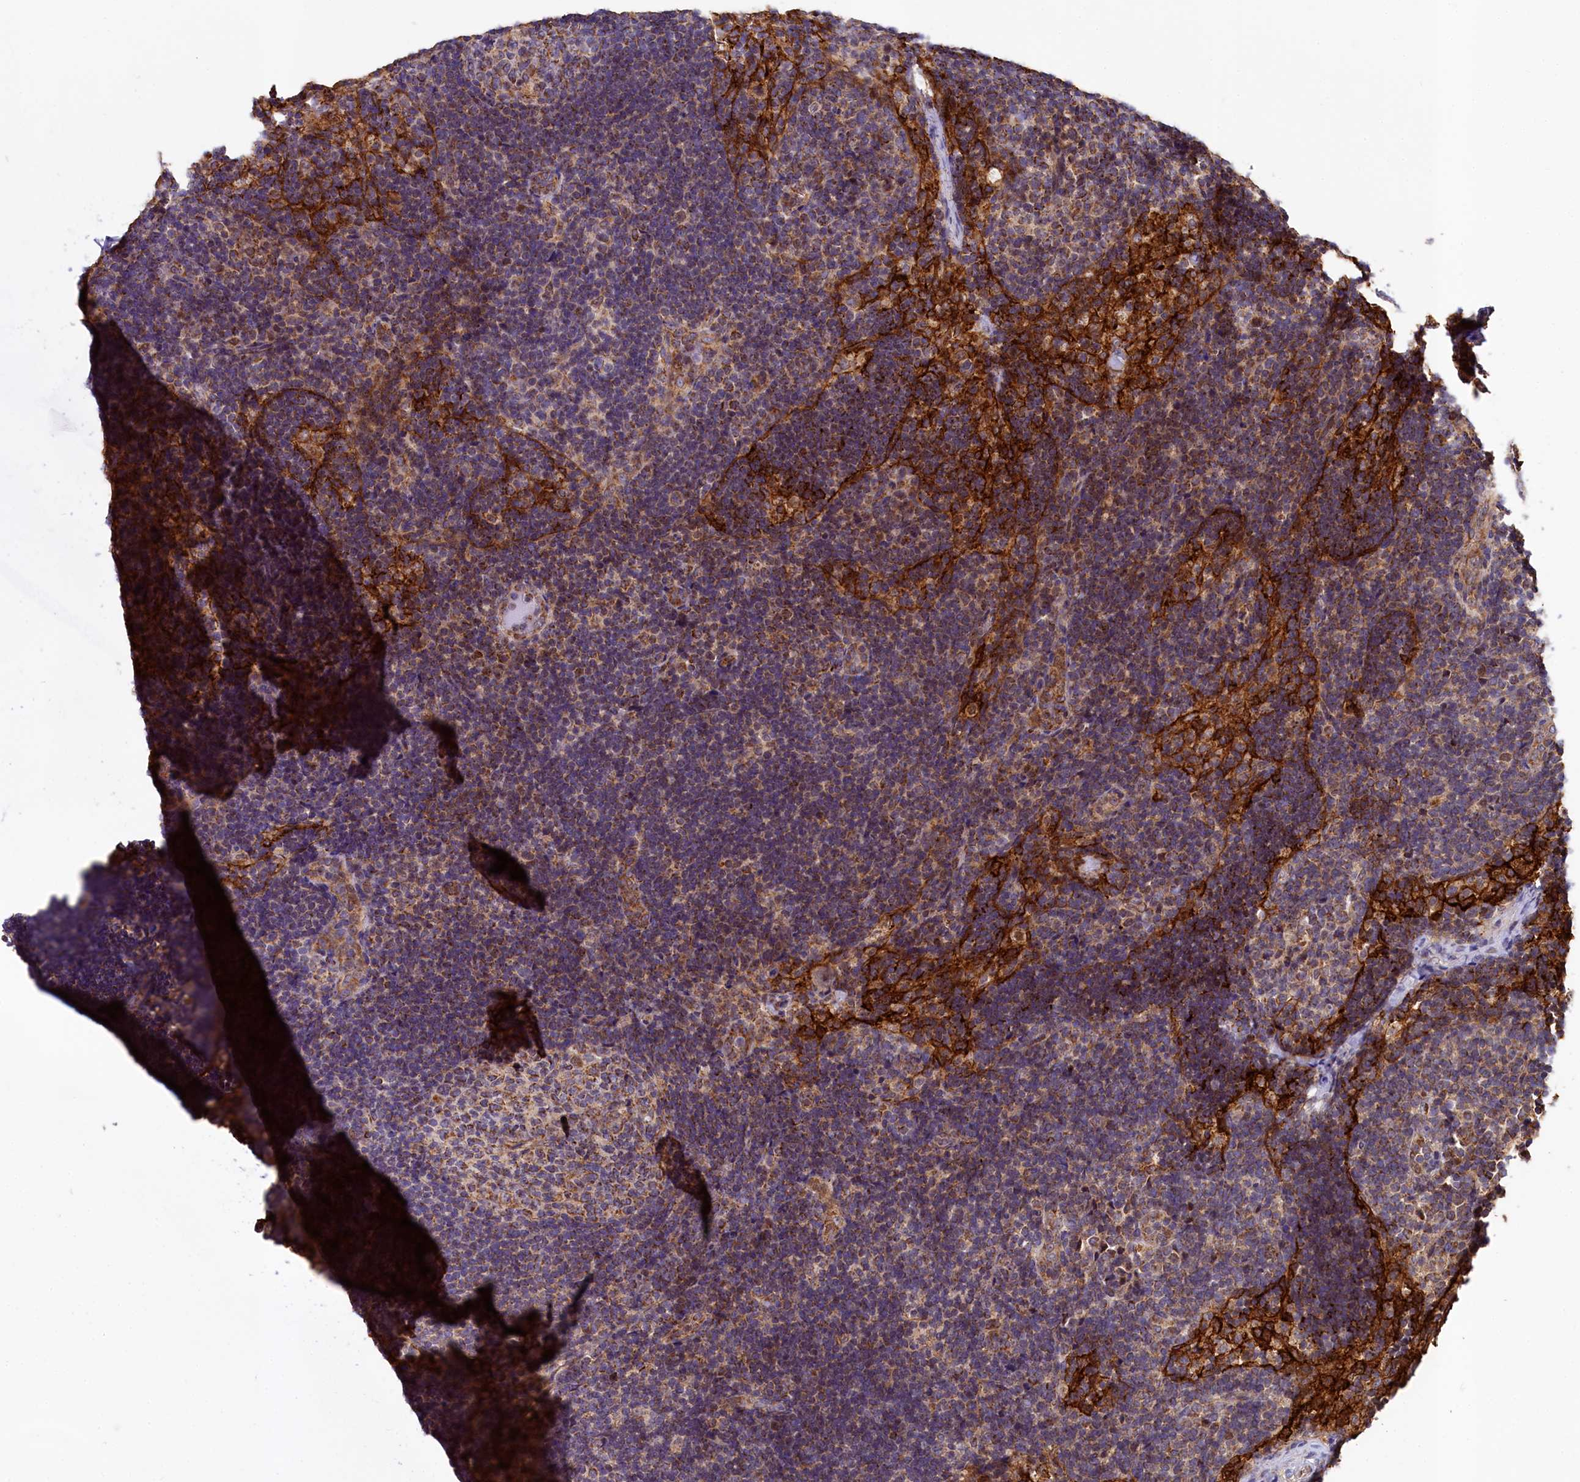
{"staining": {"intensity": "moderate", "quantity": "25%-75%", "location": "cytoplasmic/membranous"}, "tissue": "lymph node", "cell_type": "Germinal center cells", "image_type": "normal", "snomed": [{"axis": "morphology", "description": "Normal tissue, NOS"}, {"axis": "topography", "description": "Lymph node"}], "caption": "Approximately 25%-75% of germinal center cells in benign lymph node exhibit moderate cytoplasmic/membranous protein positivity as visualized by brown immunohistochemical staining.", "gene": "SPRYD3", "patient": {"sex": "female", "age": 22}}